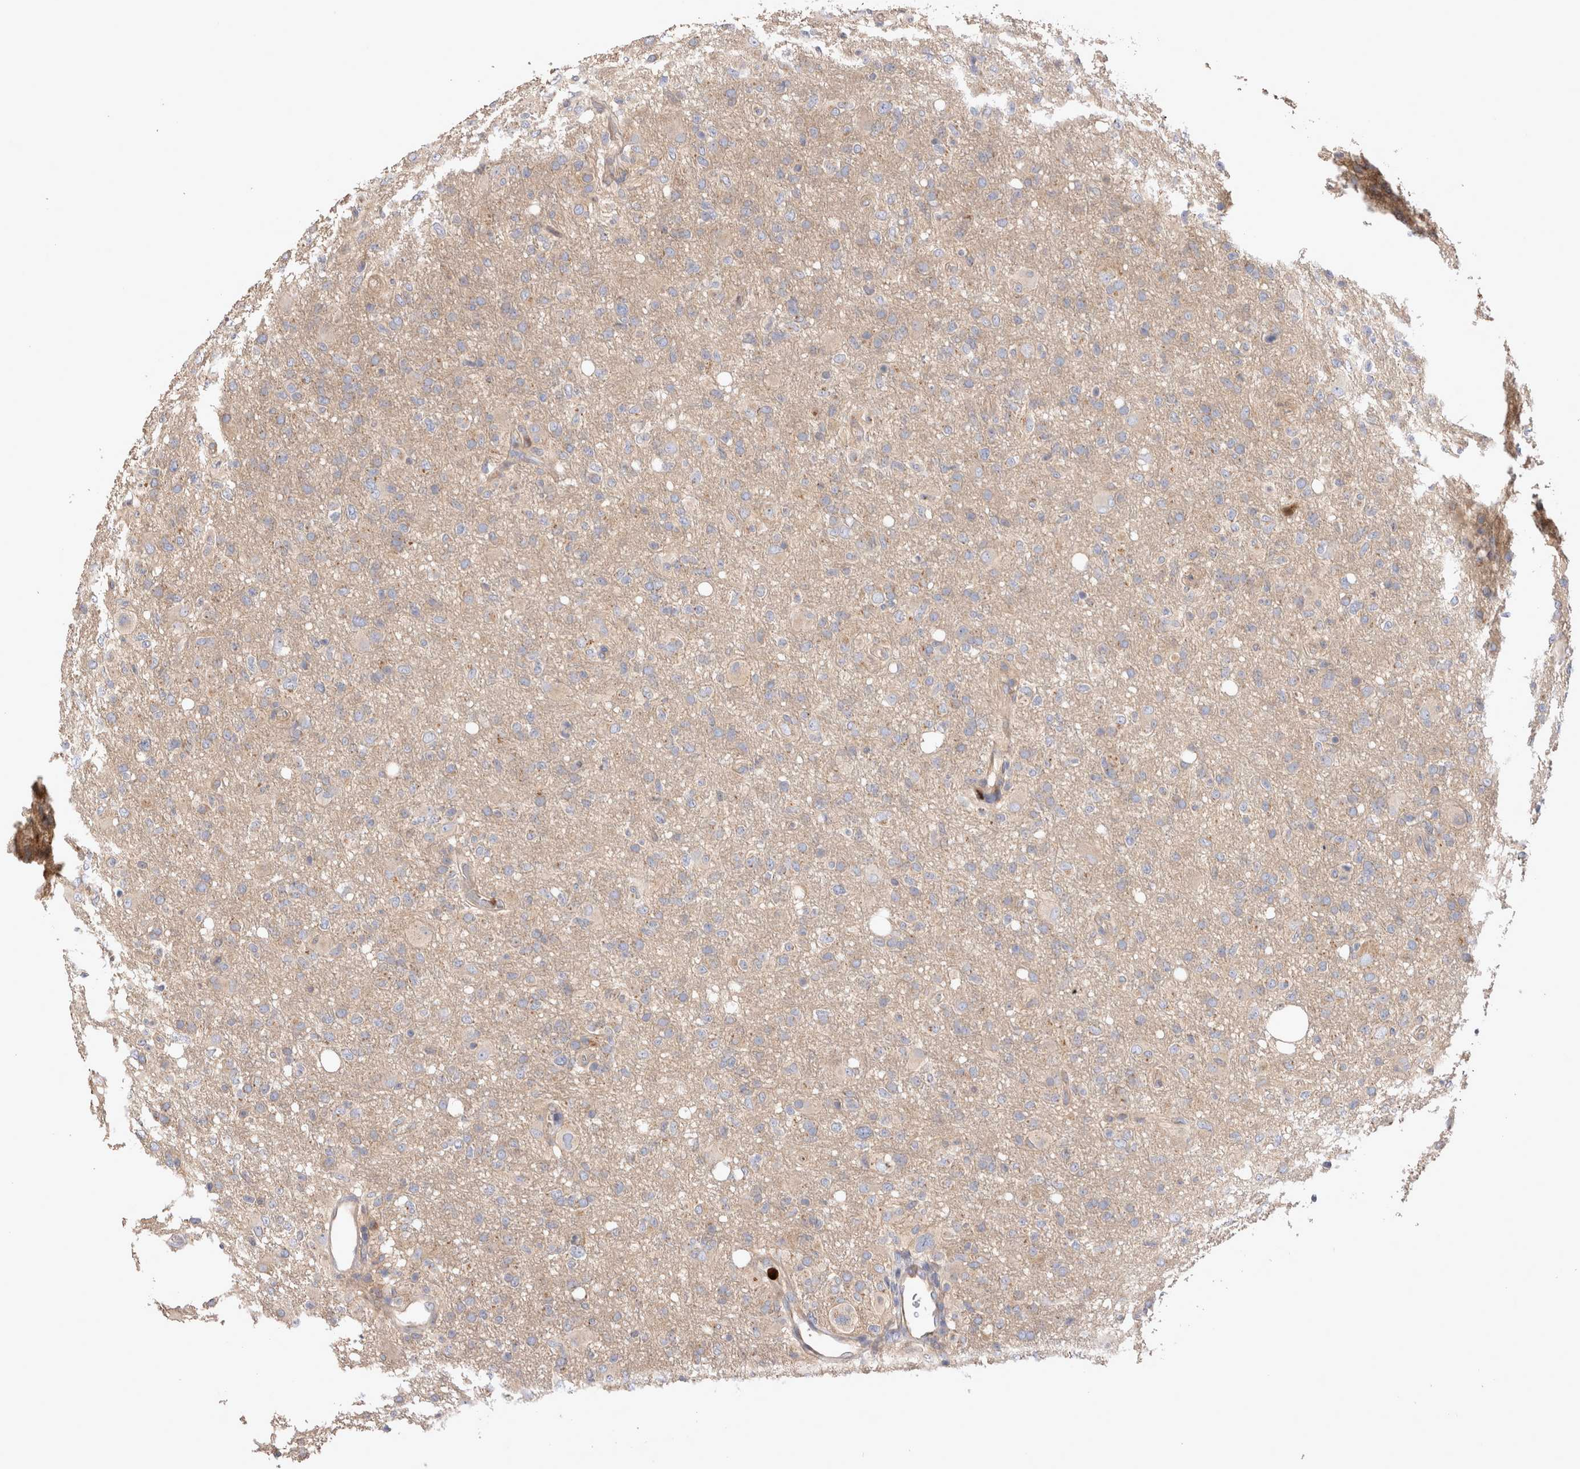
{"staining": {"intensity": "negative", "quantity": "none", "location": "none"}, "tissue": "glioma", "cell_type": "Tumor cells", "image_type": "cancer", "snomed": [{"axis": "morphology", "description": "Glioma, malignant, High grade"}, {"axis": "topography", "description": "Brain"}], "caption": "Immunohistochemistry histopathology image of neoplastic tissue: glioma stained with DAB (3,3'-diaminobenzidine) demonstrates no significant protein staining in tumor cells. (Immunohistochemistry, brightfield microscopy, high magnification).", "gene": "NXT2", "patient": {"sex": "female", "age": 57}}